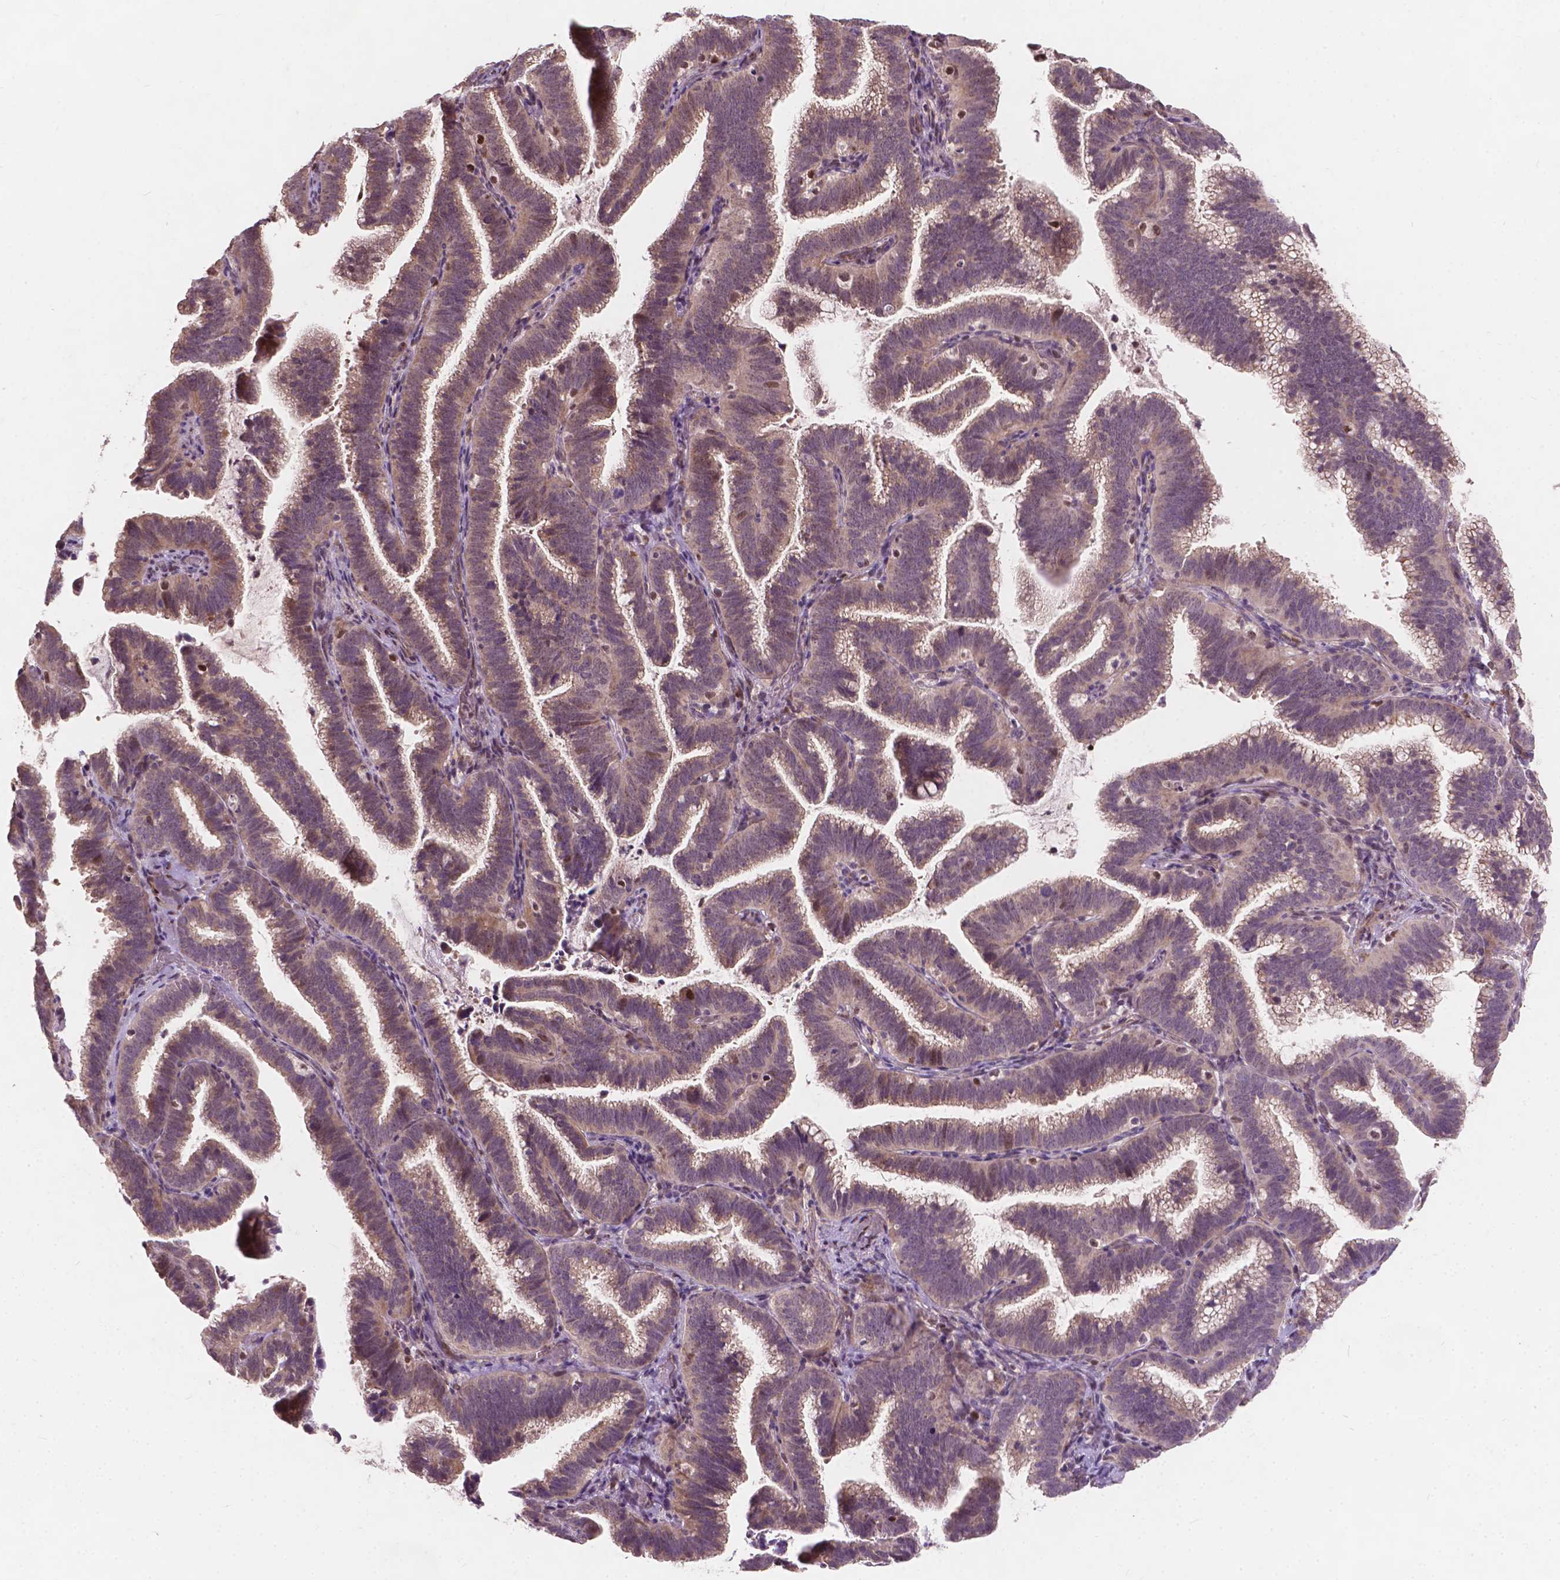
{"staining": {"intensity": "moderate", "quantity": ">75%", "location": "cytoplasmic/membranous"}, "tissue": "cervical cancer", "cell_type": "Tumor cells", "image_type": "cancer", "snomed": [{"axis": "morphology", "description": "Adenocarcinoma, NOS"}, {"axis": "topography", "description": "Cervix"}], "caption": "IHC (DAB) staining of human cervical adenocarcinoma demonstrates moderate cytoplasmic/membranous protein positivity in about >75% of tumor cells.", "gene": "DUSP16", "patient": {"sex": "female", "age": 61}}